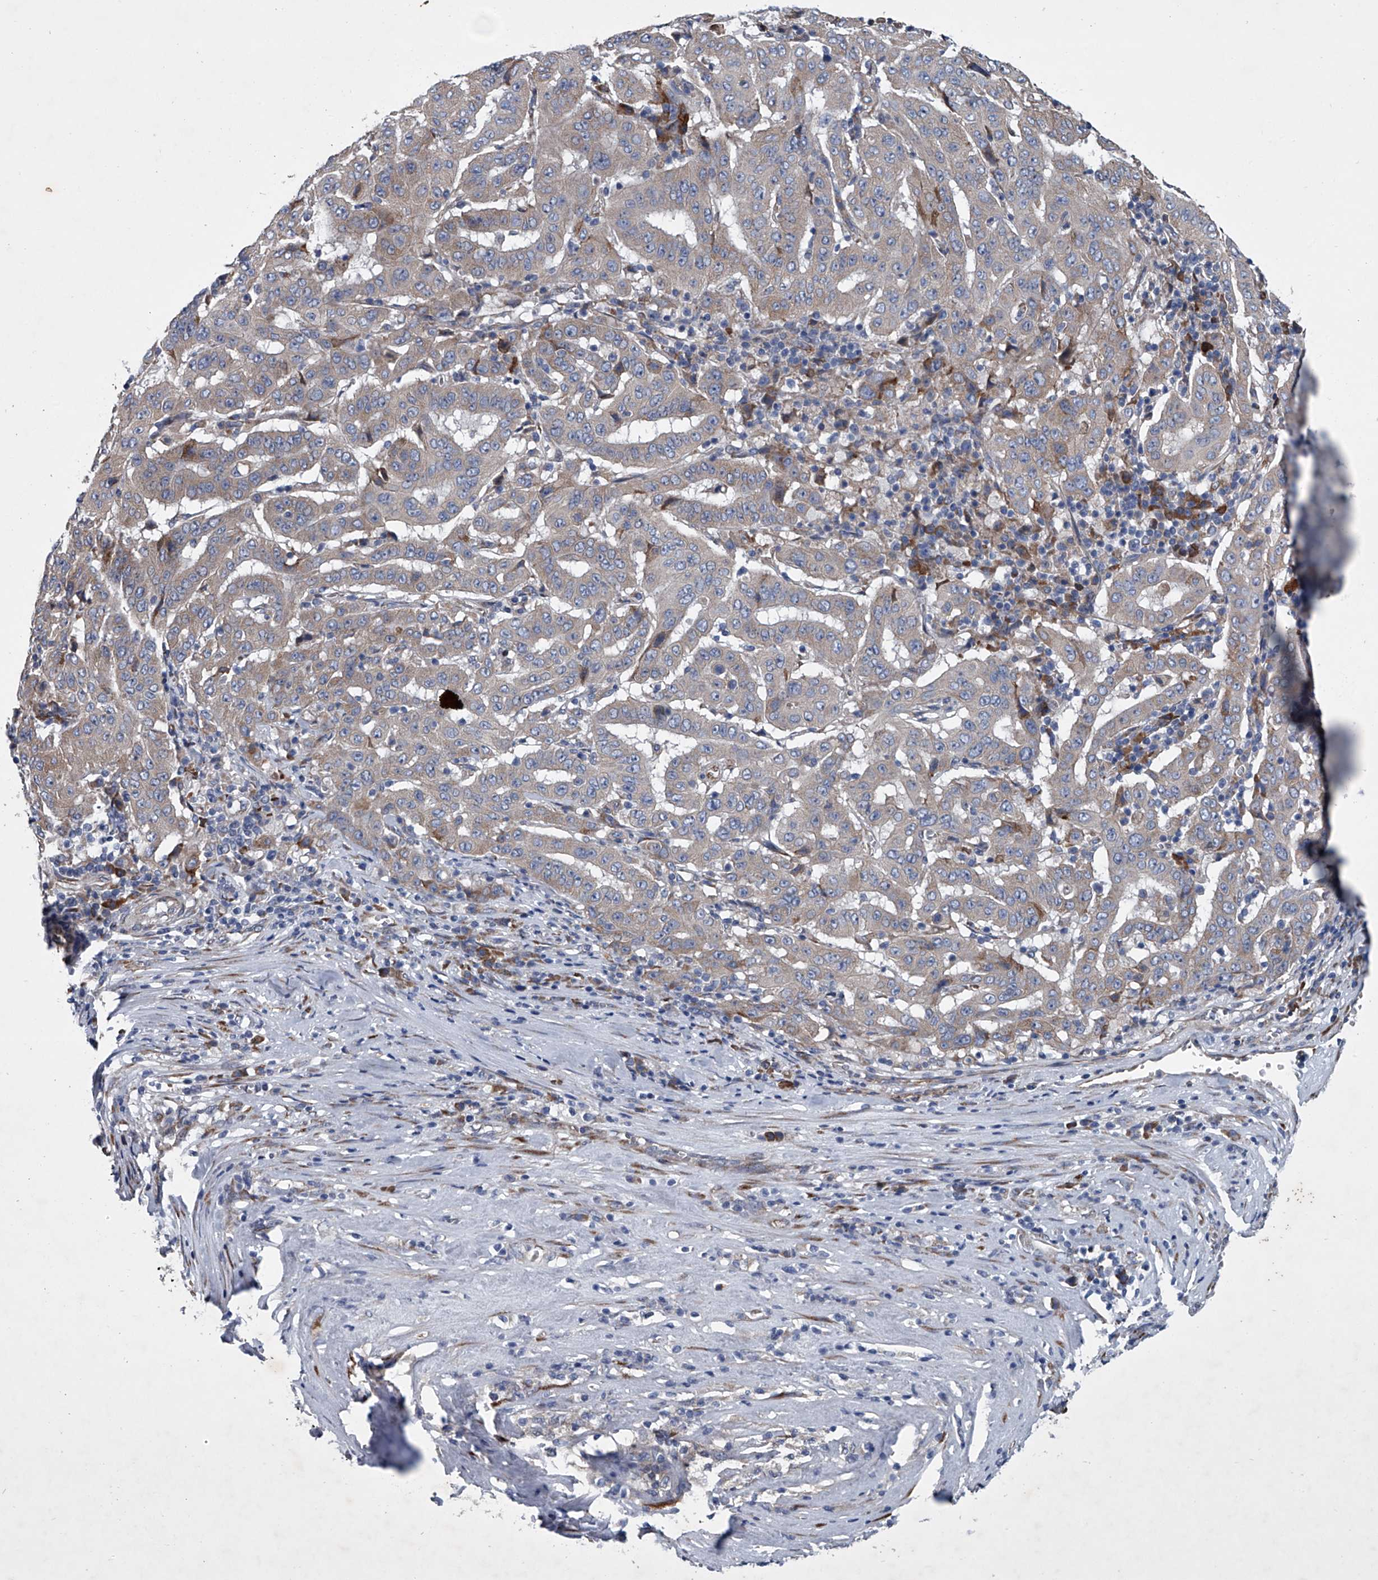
{"staining": {"intensity": "negative", "quantity": "none", "location": "none"}, "tissue": "pancreatic cancer", "cell_type": "Tumor cells", "image_type": "cancer", "snomed": [{"axis": "morphology", "description": "Adenocarcinoma, NOS"}, {"axis": "topography", "description": "Pancreas"}], "caption": "Immunohistochemical staining of human pancreatic cancer displays no significant positivity in tumor cells.", "gene": "ABCG1", "patient": {"sex": "male", "age": 63}}